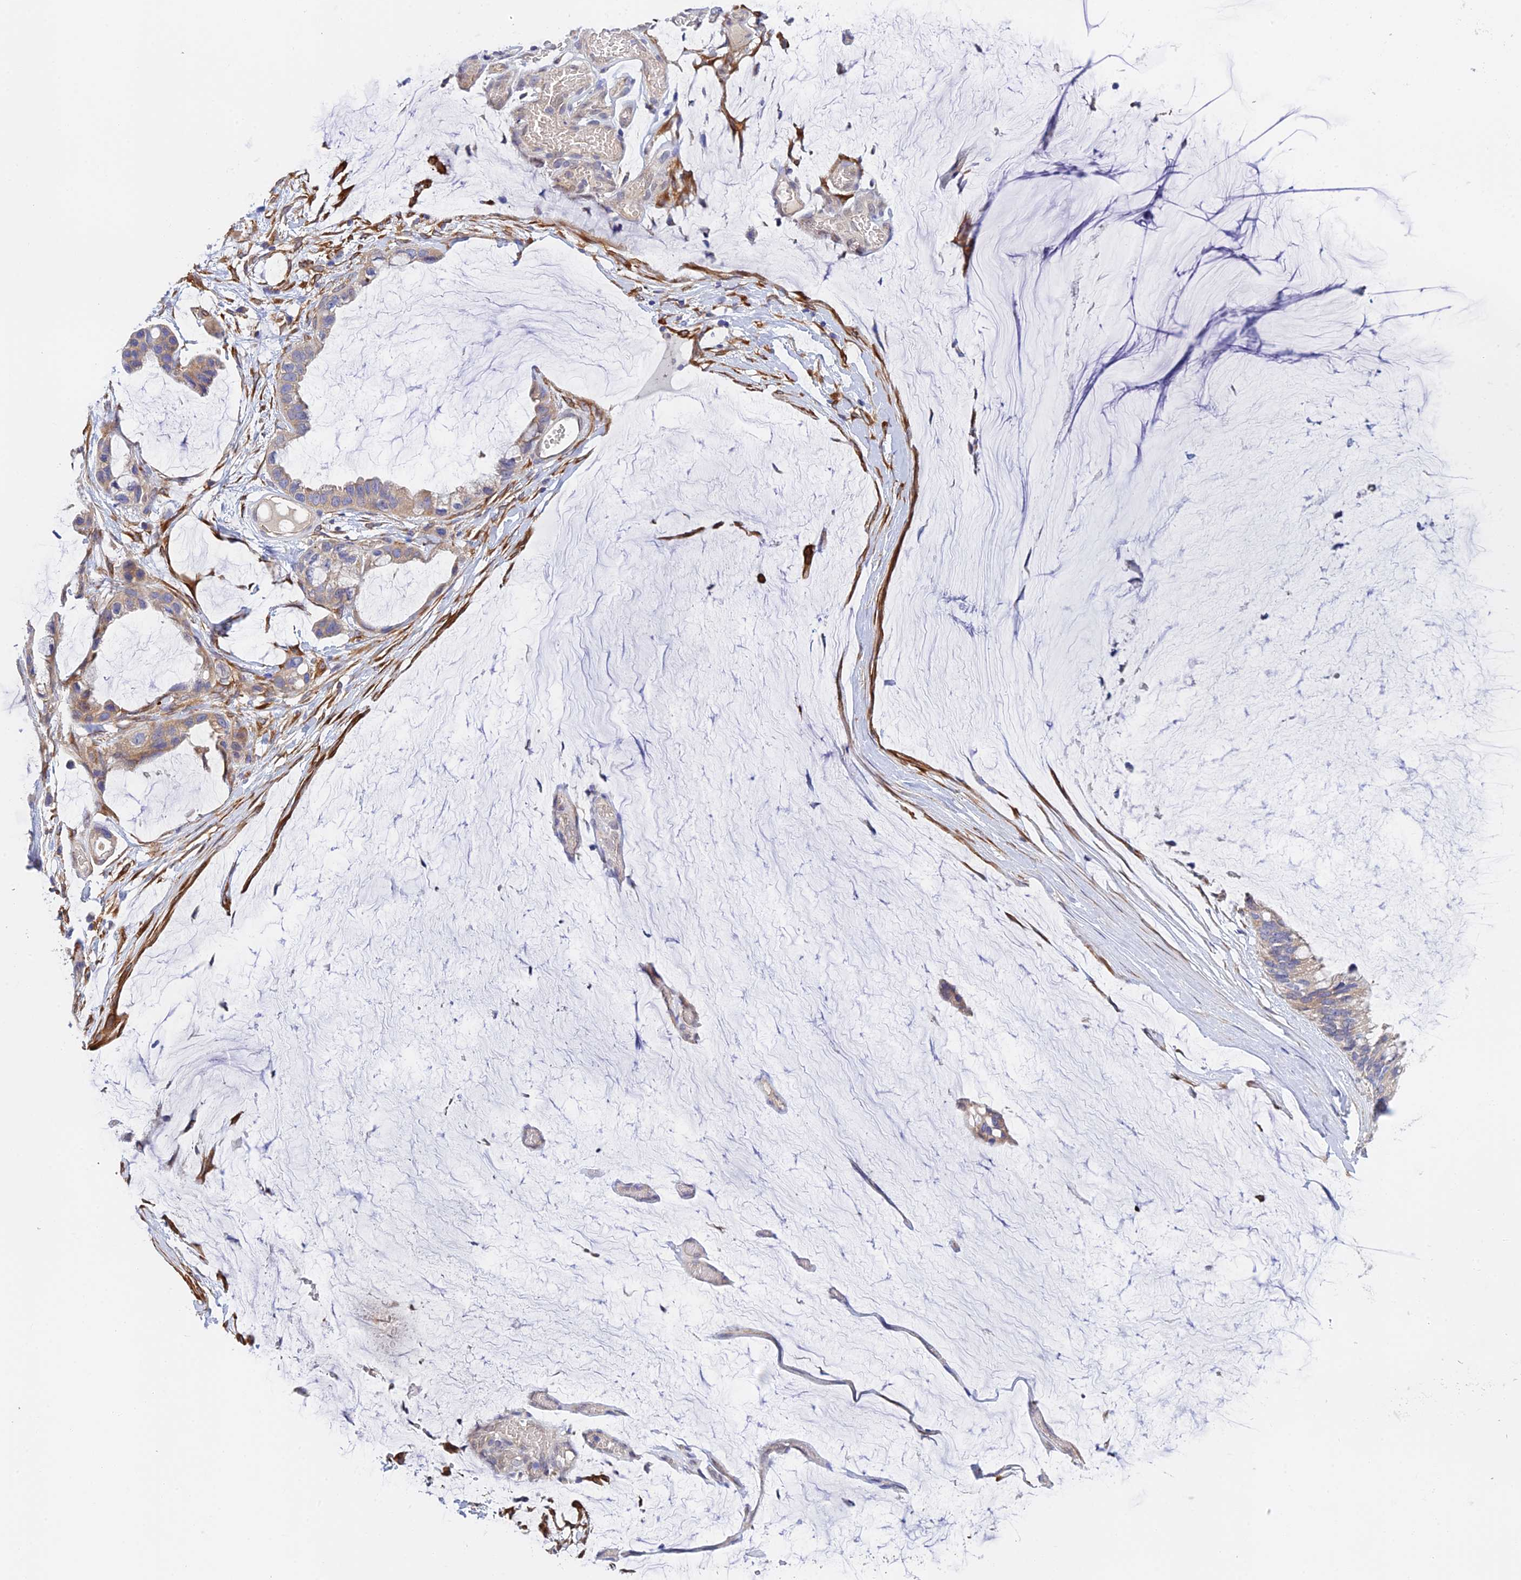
{"staining": {"intensity": "negative", "quantity": "none", "location": "none"}, "tissue": "ovarian cancer", "cell_type": "Tumor cells", "image_type": "cancer", "snomed": [{"axis": "morphology", "description": "Cystadenocarcinoma, mucinous, NOS"}, {"axis": "topography", "description": "Ovary"}], "caption": "This photomicrograph is of ovarian cancer stained with immunohistochemistry to label a protein in brown with the nuclei are counter-stained blue. There is no positivity in tumor cells.", "gene": "RANBP6", "patient": {"sex": "female", "age": 39}}